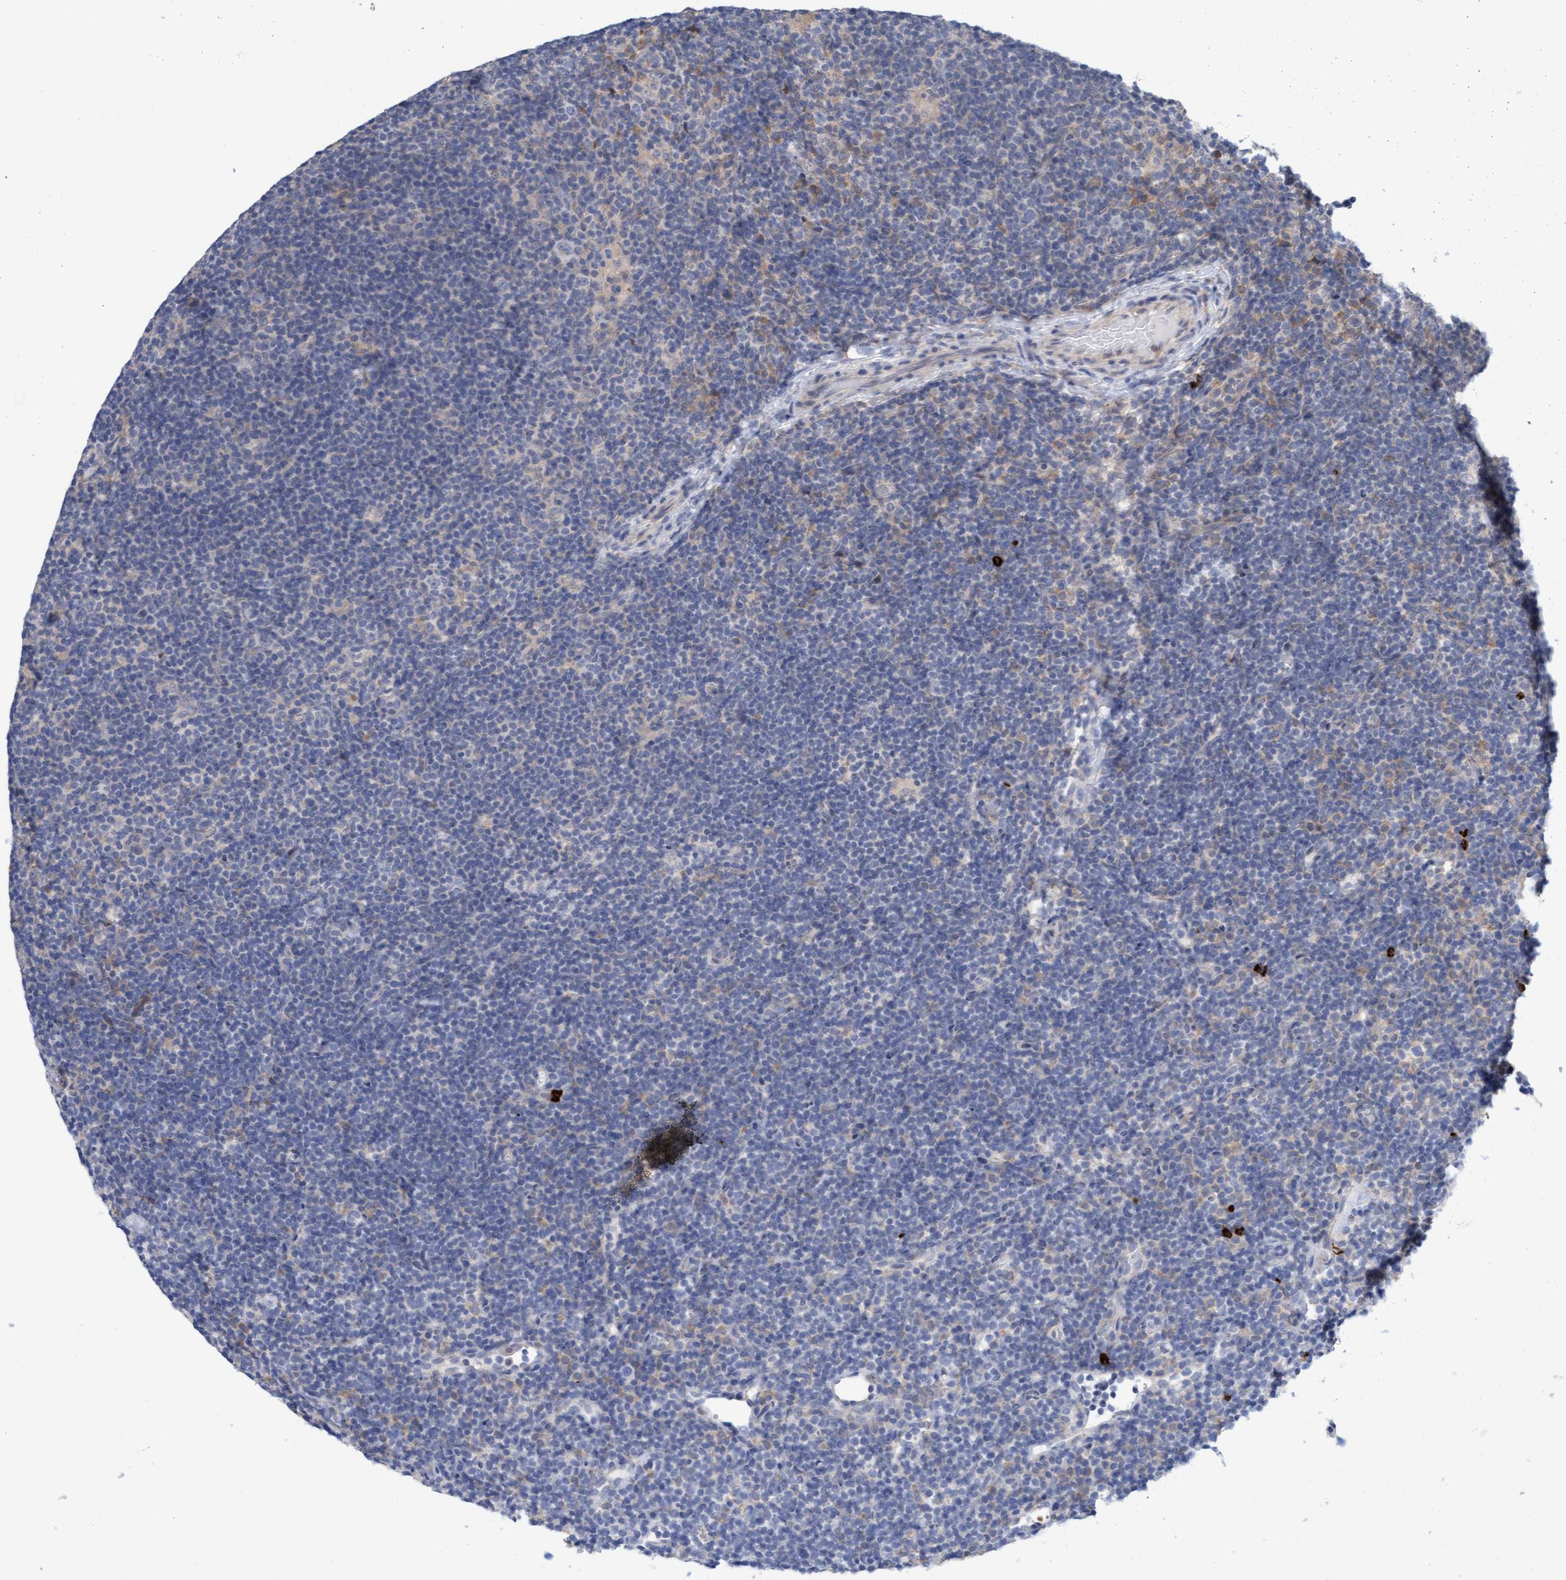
{"staining": {"intensity": "negative", "quantity": "none", "location": "none"}, "tissue": "lymphoma", "cell_type": "Tumor cells", "image_type": "cancer", "snomed": [{"axis": "morphology", "description": "Hodgkin's disease, NOS"}, {"axis": "topography", "description": "Lymph node"}], "caption": "This is a micrograph of immunohistochemistry (IHC) staining of lymphoma, which shows no positivity in tumor cells.", "gene": "MMP8", "patient": {"sex": "female", "age": 57}}